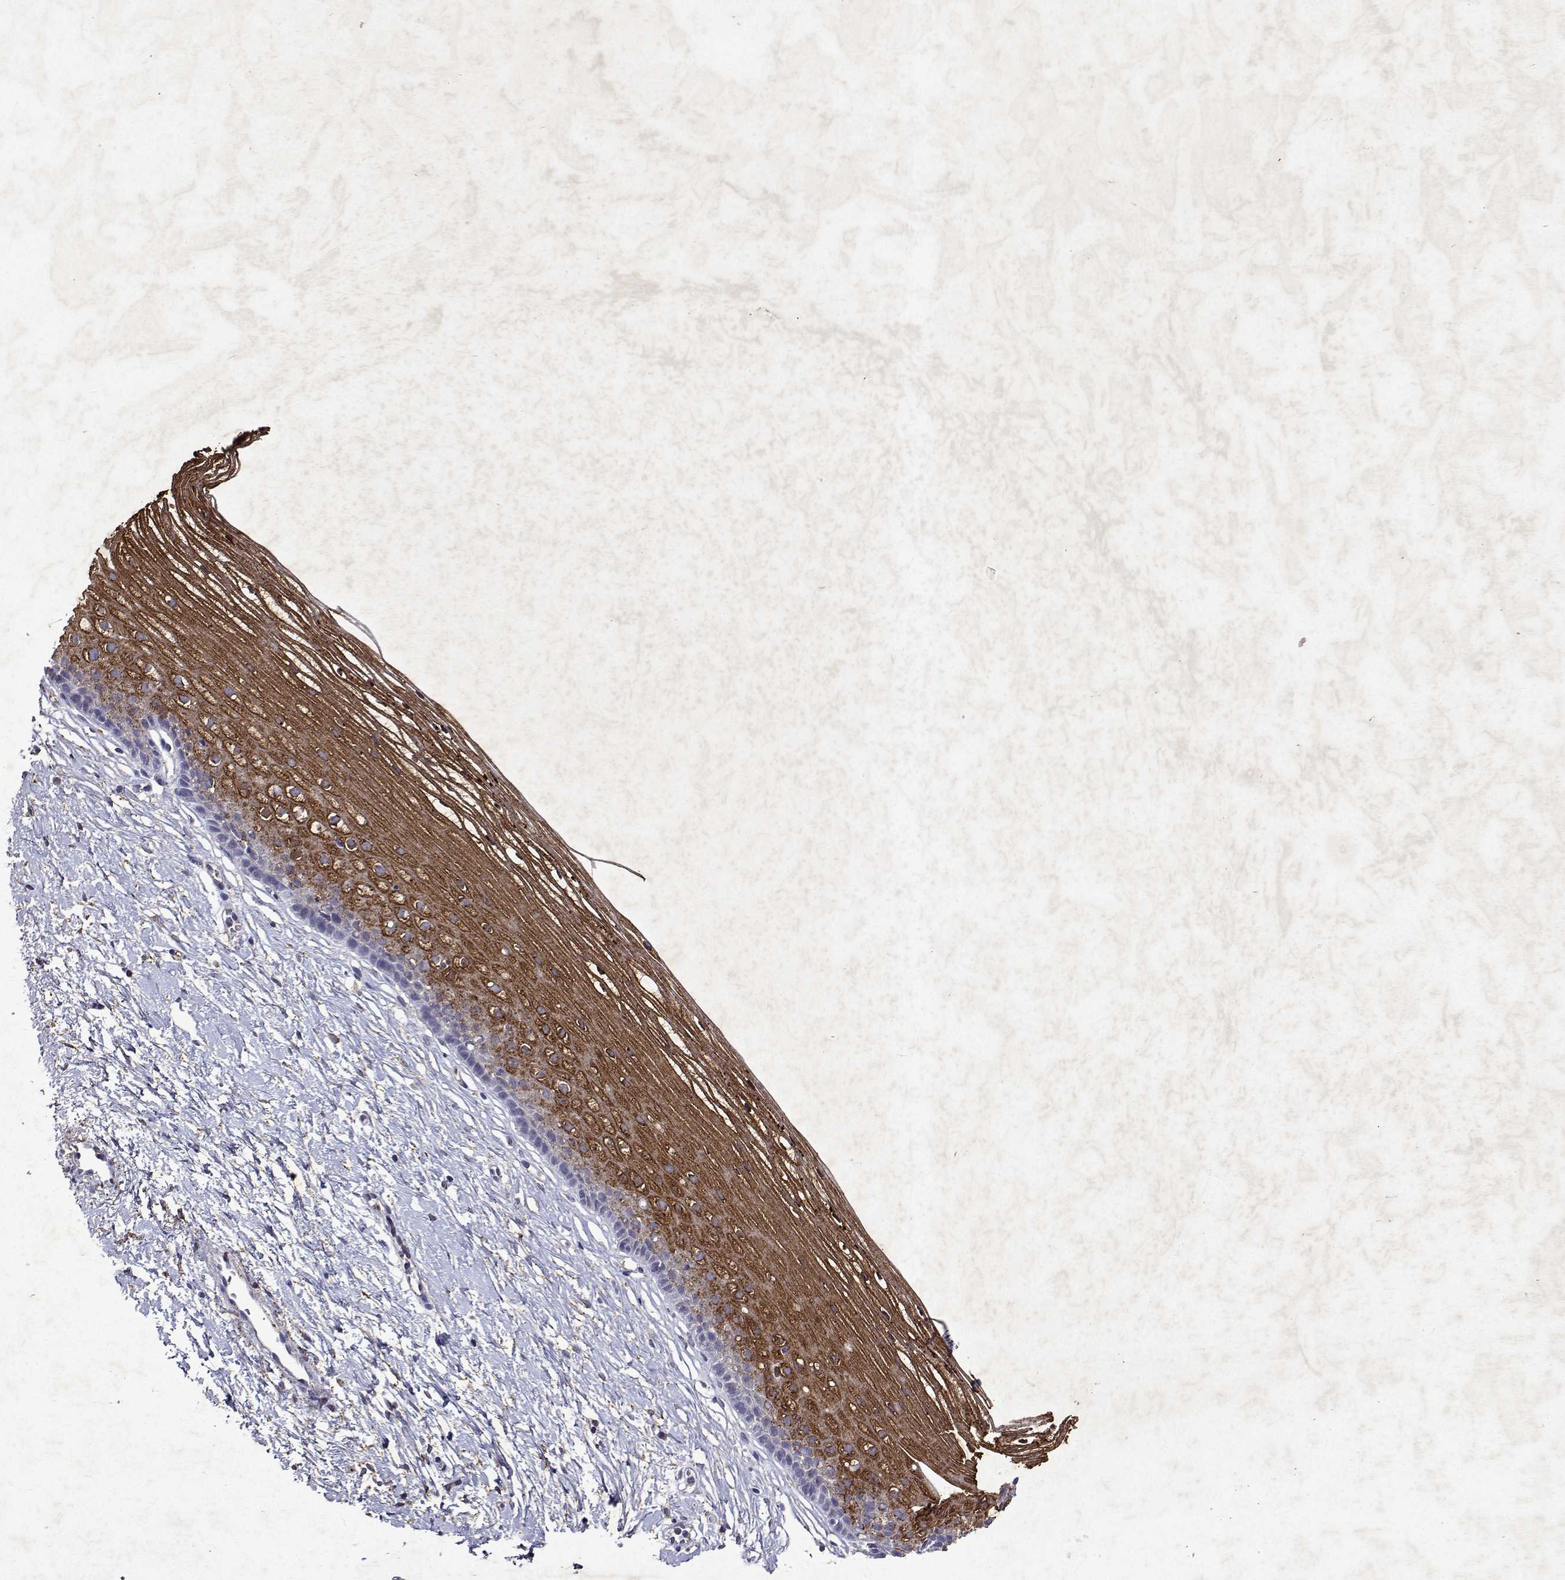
{"staining": {"intensity": "strong", "quantity": "25%-75%", "location": "cytoplasmic/membranous"}, "tissue": "cervix", "cell_type": "Glandular cells", "image_type": "normal", "snomed": [{"axis": "morphology", "description": "Normal tissue, NOS"}, {"axis": "topography", "description": "Cervix"}], "caption": "Immunohistochemistry staining of unremarkable cervix, which reveals high levels of strong cytoplasmic/membranous expression in about 25%-75% of glandular cells indicating strong cytoplasmic/membranous protein staining. The staining was performed using DAB (brown) for protein detection and nuclei were counterstained in hematoxylin (blue).", "gene": "DUSP28", "patient": {"sex": "female", "age": 40}}